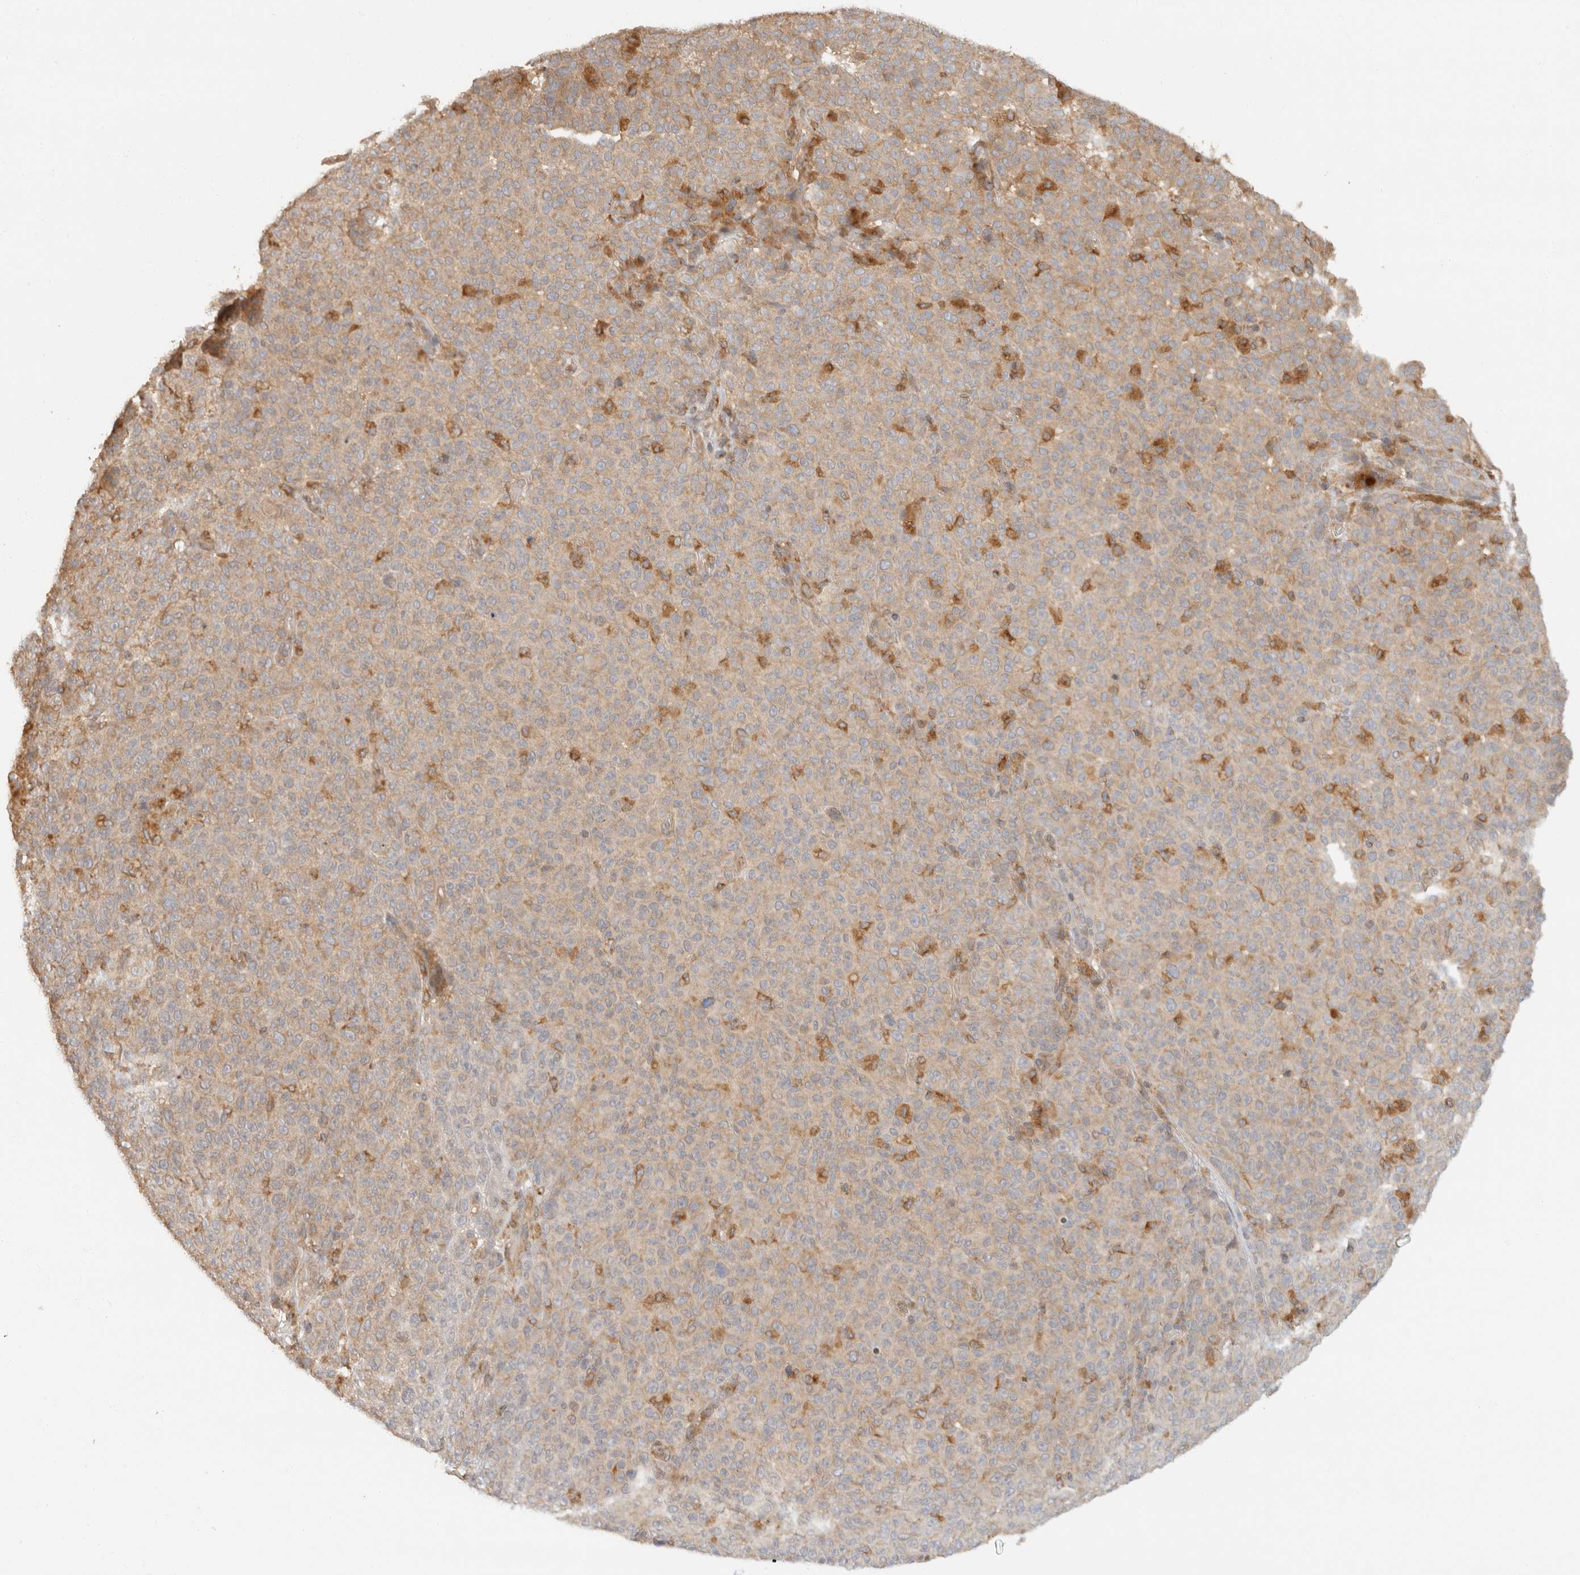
{"staining": {"intensity": "moderate", "quantity": "25%-75%", "location": "cytoplasmic/membranous"}, "tissue": "melanoma", "cell_type": "Tumor cells", "image_type": "cancer", "snomed": [{"axis": "morphology", "description": "Malignant melanoma, NOS"}, {"axis": "topography", "description": "Skin"}], "caption": "A high-resolution image shows immunohistochemistry (IHC) staining of melanoma, which exhibits moderate cytoplasmic/membranous expression in about 25%-75% of tumor cells. The protein is shown in brown color, while the nuclei are stained blue.", "gene": "TACC1", "patient": {"sex": "female", "age": 82}}